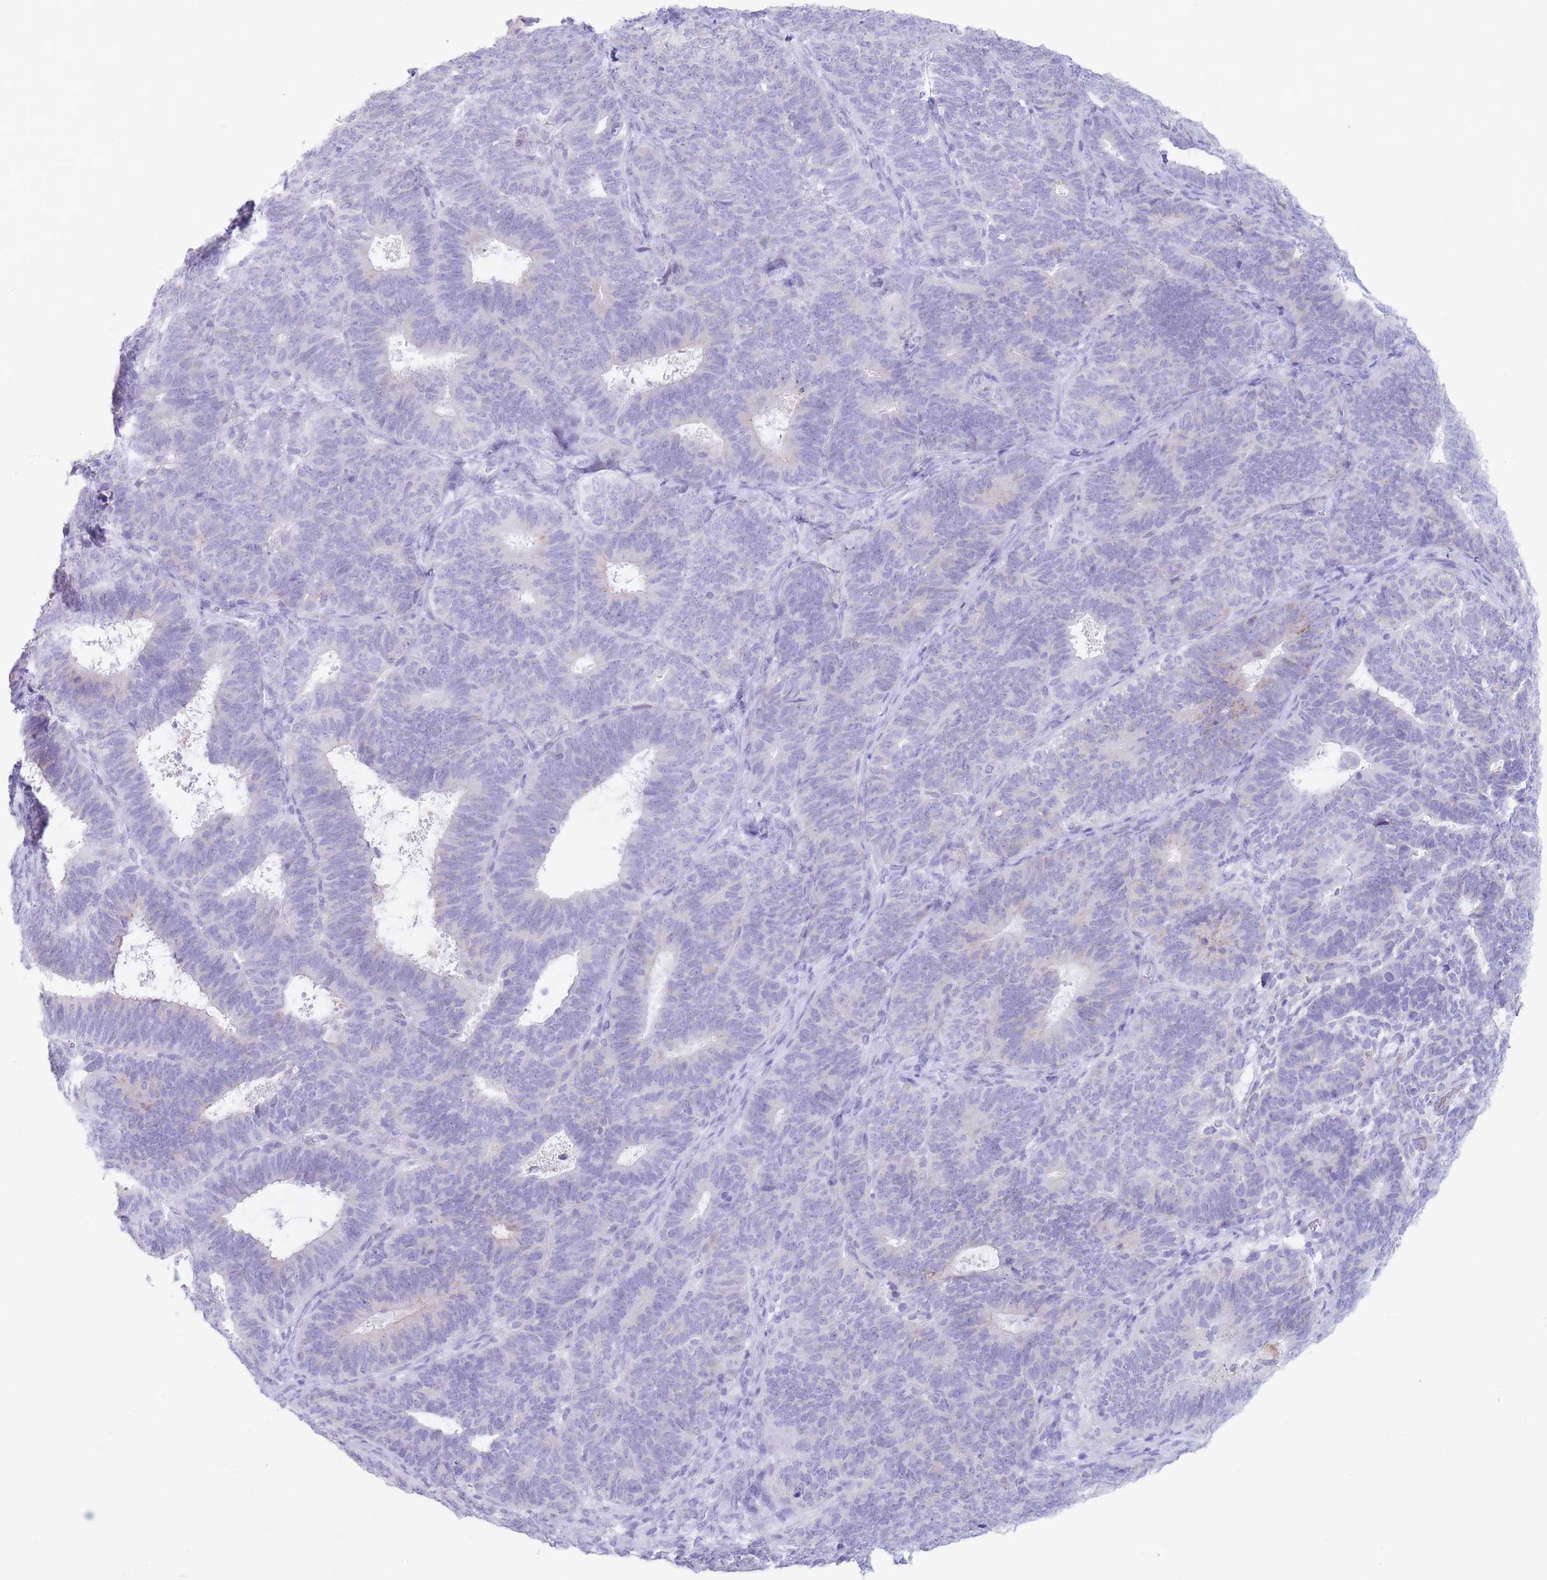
{"staining": {"intensity": "negative", "quantity": "none", "location": "none"}, "tissue": "endometrial cancer", "cell_type": "Tumor cells", "image_type": "cancer", "snomed": [{"axis": "morphology", "description": "Adenocarcinoma, NOS"}, {"axis": "topography", "description": "Endometrium"}], "caption": "Immunohistochemical staining of endometrial cancer (adenocarcinoma) reveals no significant staining in tumor cells. Brightfield microscopy of immunohistochemistry stained with DAB (brown) and hematoxylin (blue), captured at high magnification.", "gene": "ST3GAL5", "patient": {"sex": "female", "age": 70}}